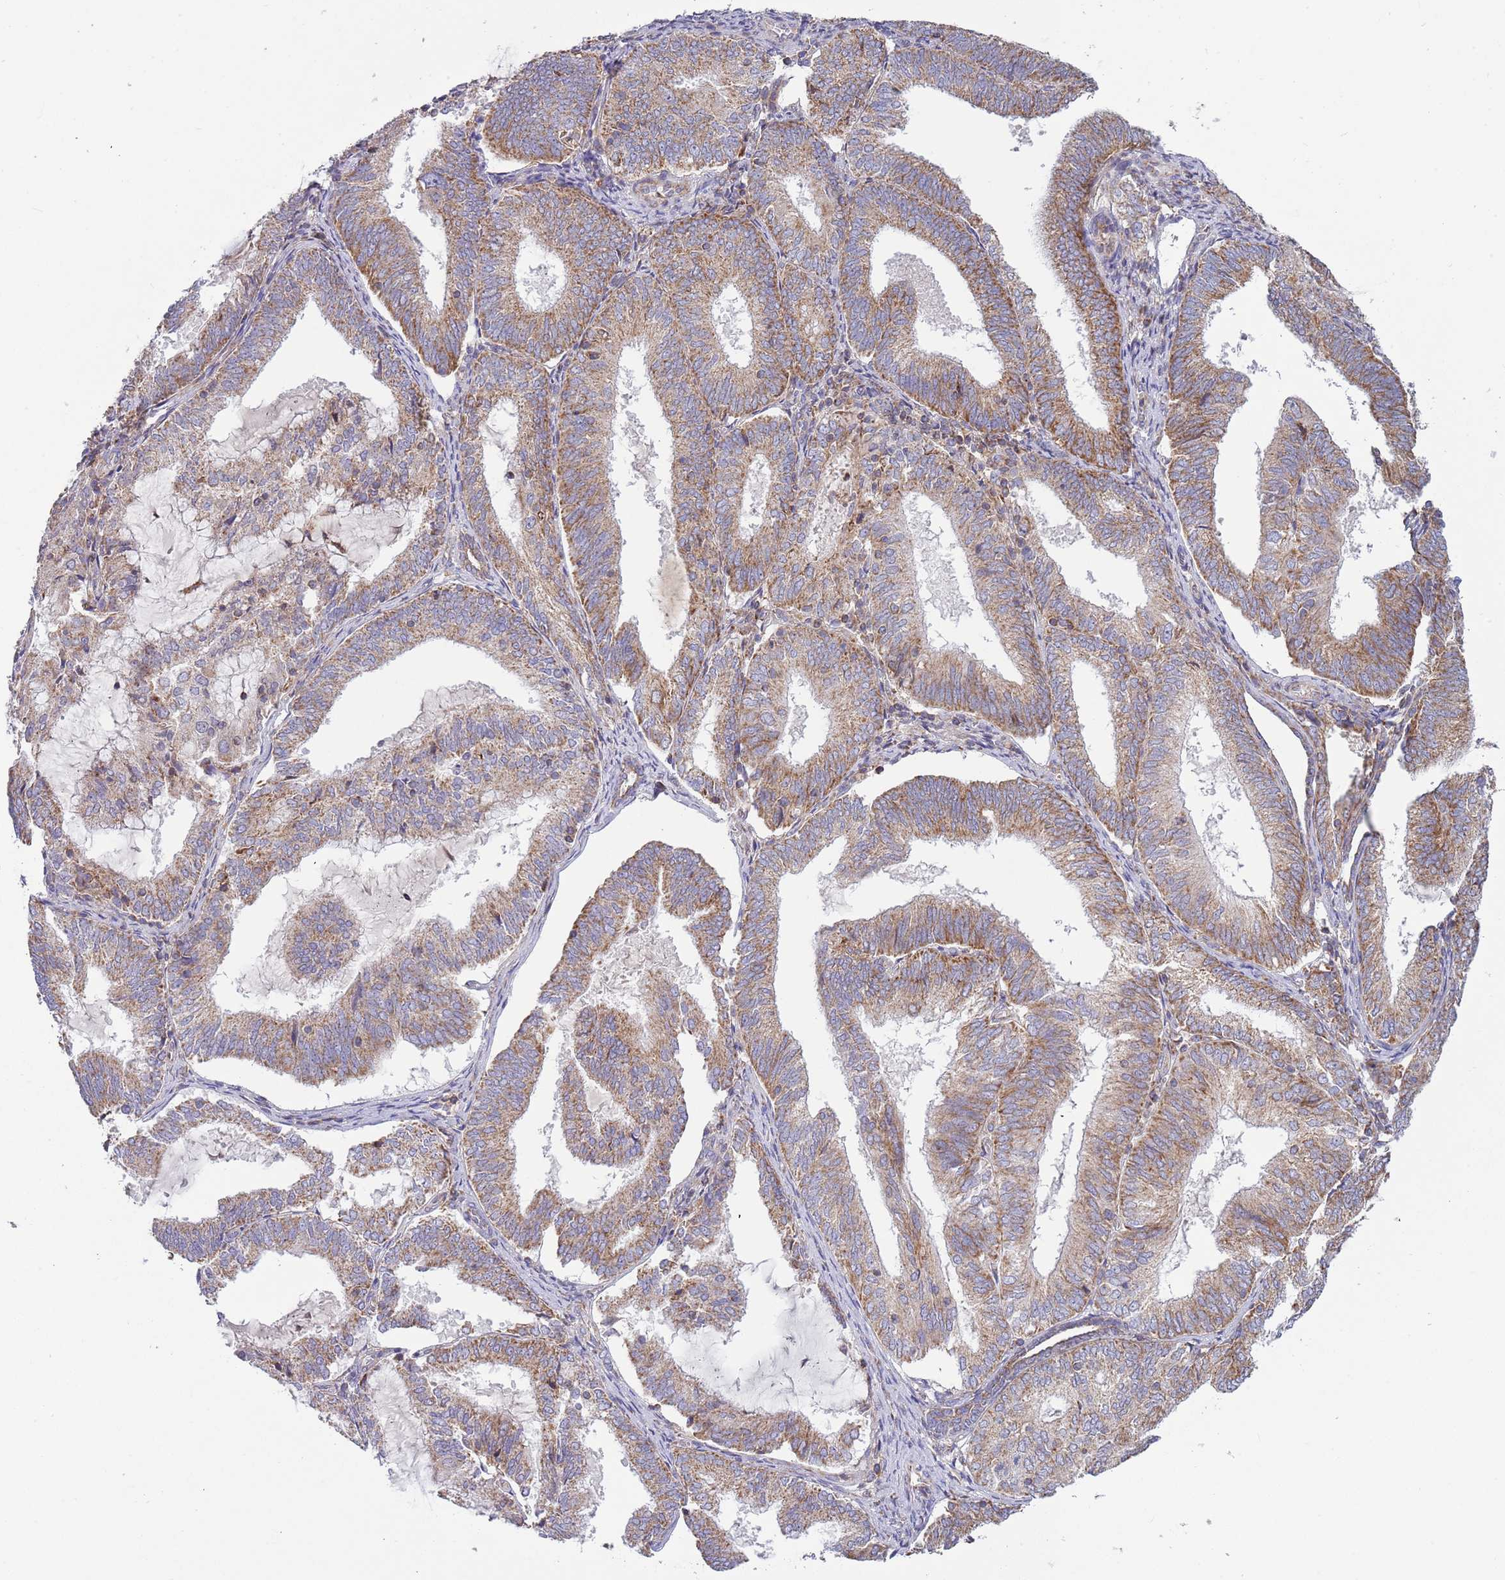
{"staining": {"intensity": "moderate", "quantity": ">75%", "location": "cytoplasmic/membranous"}, "tissue": "endometrial cancer", "cell_type": "Tumor cells", "image_type": "cancer", "snomed": [{"axis": "morphology", "description": "Adenocarcinoma, NOS"}, {"axis": "topography", "description": "Endometrium"}], "caption": "Endometrial cancer was stained to show a protein in brown. There is medium levels of moderate cytoplasmic/membranous positivity in approximately >75% of tumor cells.", "gene": "IRS4", "patient": {"sex": "female", "age": 81}}